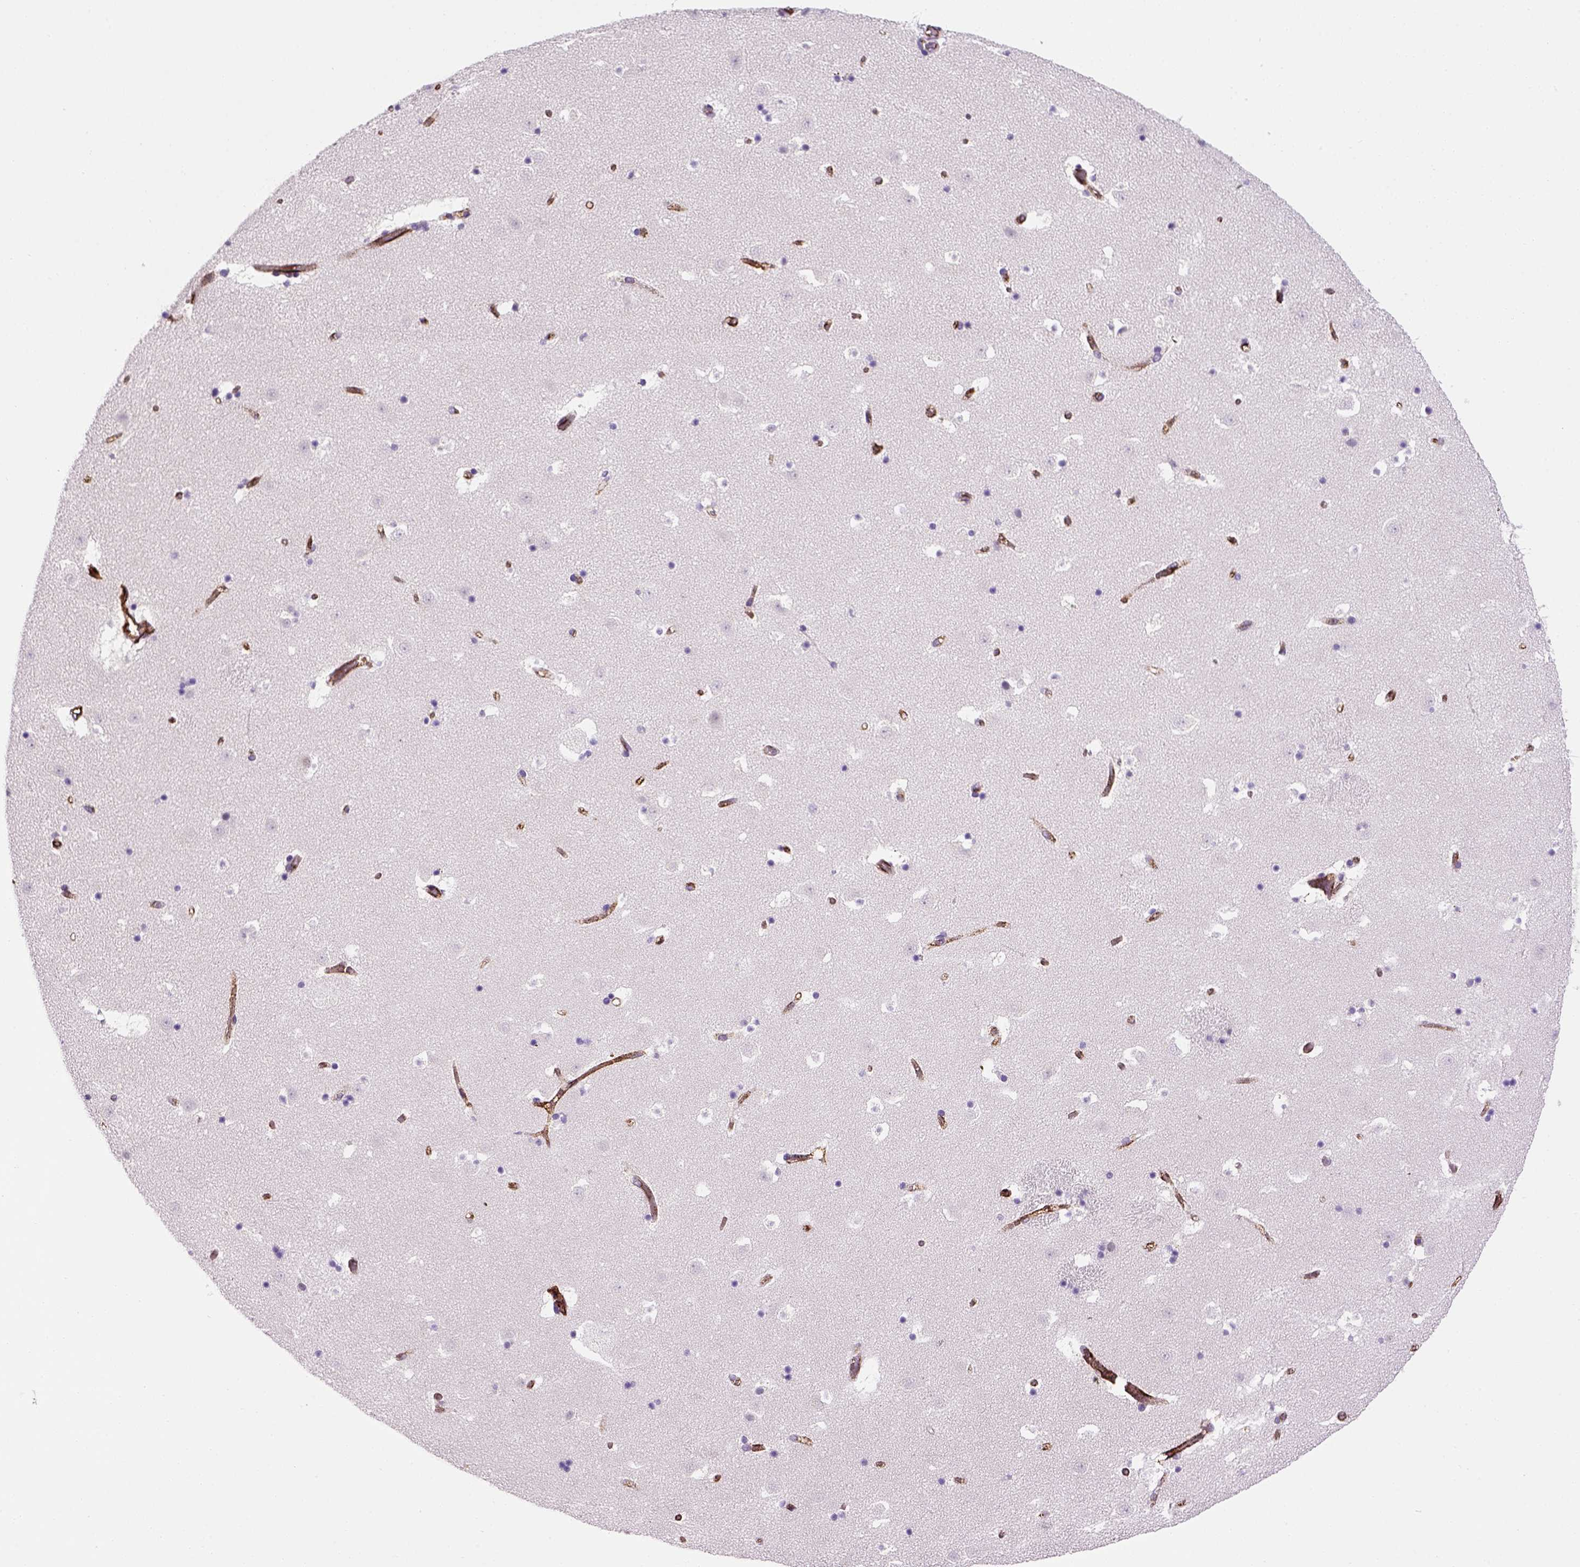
{"staining": {"intensity": "negative", "quantity": "none", "location": "none"}, "tissue": "caudate", "cell_type": "Glial cells", "image_type": "normal", "snomed": [{"axis": "morphology", "description": "Normal tissue, NOS"}, {"axis": "topography", "description": "Lateral ventricle wall"}], "caption": "Immunohistochemistry (IHC) histopathology image of normal caudate: caudate stained with DAB (3,3'-diaminobenzidine) shows no significant protein expression in glial cells.", "gene": "VWF", "patient": {"sex": "female", "age": 42}}